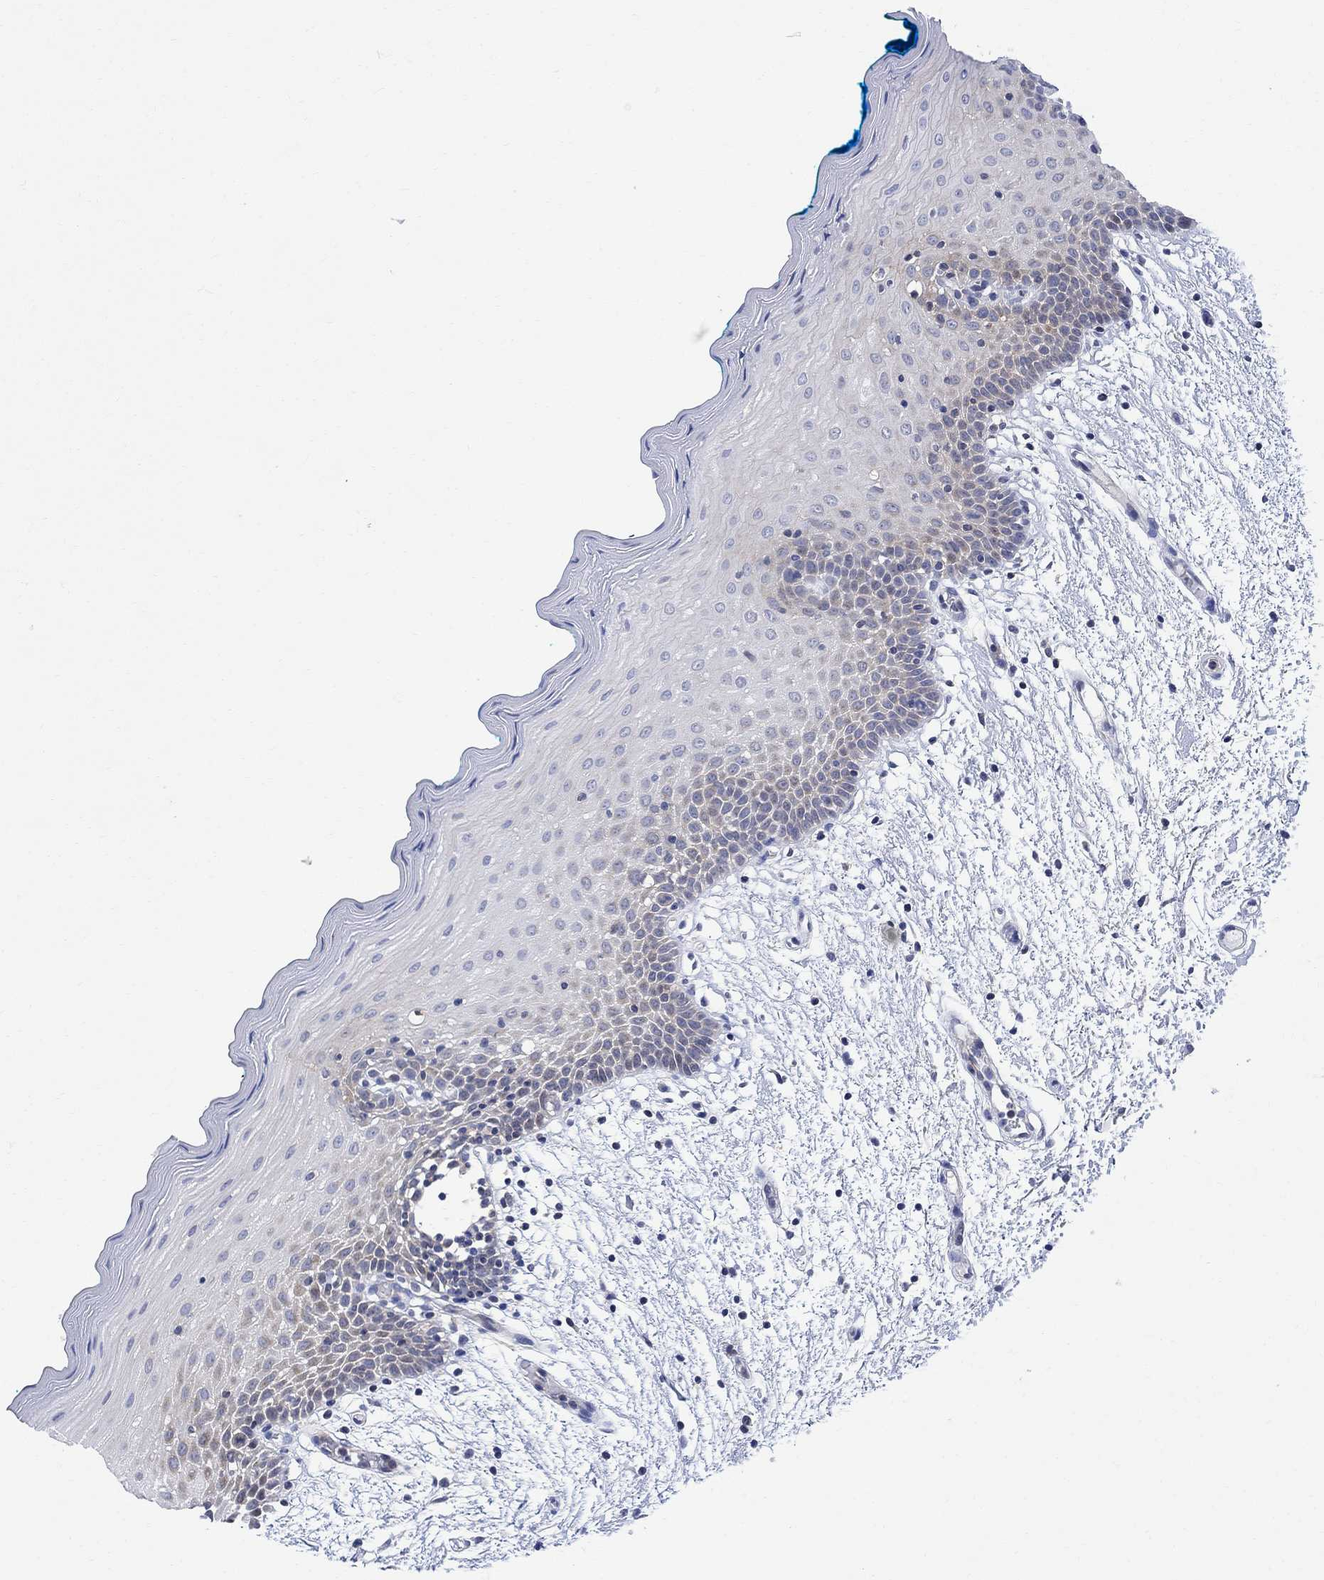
{"staining": {"intensity": "negative", "quantity": "none", "location": "none"}, "tissue": "oral mucosa", "cell_type": "Squamous epithelial cells", "image_type": "normal", "snomed": [{"axis": "morphology", "description": "Normal tissue, NOS"}, {"axis": "morphology", "description": "Squamous cell carcinoma, NOS"}, {"axis": "topography", "description": "Oral tissue"}, {"axis": "topography", "description": "Head-Neck"}], "caption": "Immunohistochemistry (IHC) of normal oral mucosa shows no expression in squamous epithelial cells.", "gene": "ARSK", "patient": {"sex": "female", "age": 75}}